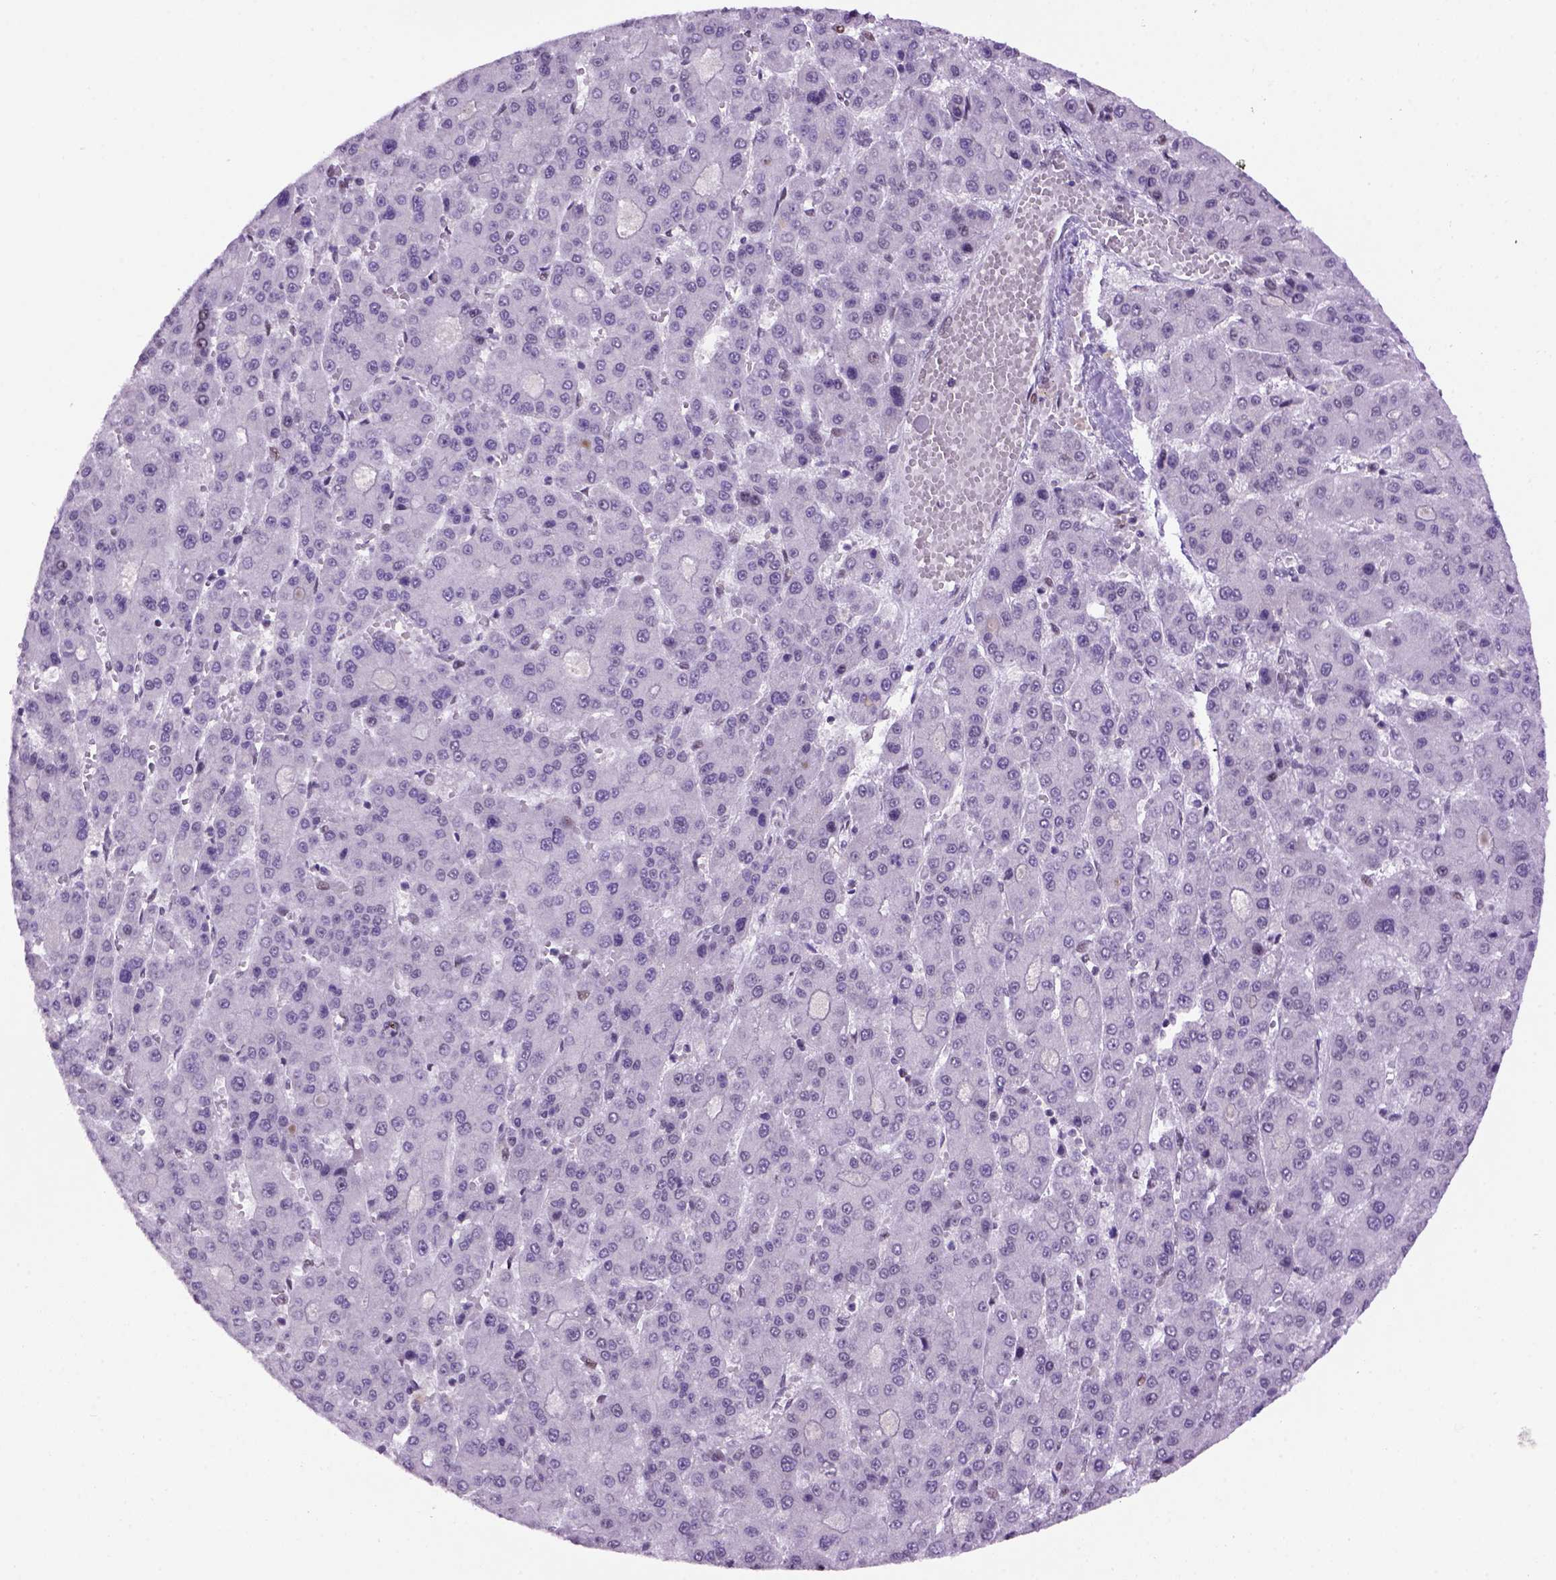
{"staining": {"intensity": "negative", "quantity": "none", "location": "none"}, "tissue": "liver cancer", "cell_type": "Tumor cells", "image_type": "cancer", "snomed": [{"axis": "morphology", "description": "Carcinoma, Hepatocellular, NOS"}, {"axis": "topography", "description": "Liver"}], "caption": "An immunohistochemistry histopathology image of hepatocellular carcinoma (liver) is shown. There is no staining in tumor cells of hepatocellular carcinoma (liver).", "gene": "TBPL1", "patient": {"sex": "male", "age": 70}}